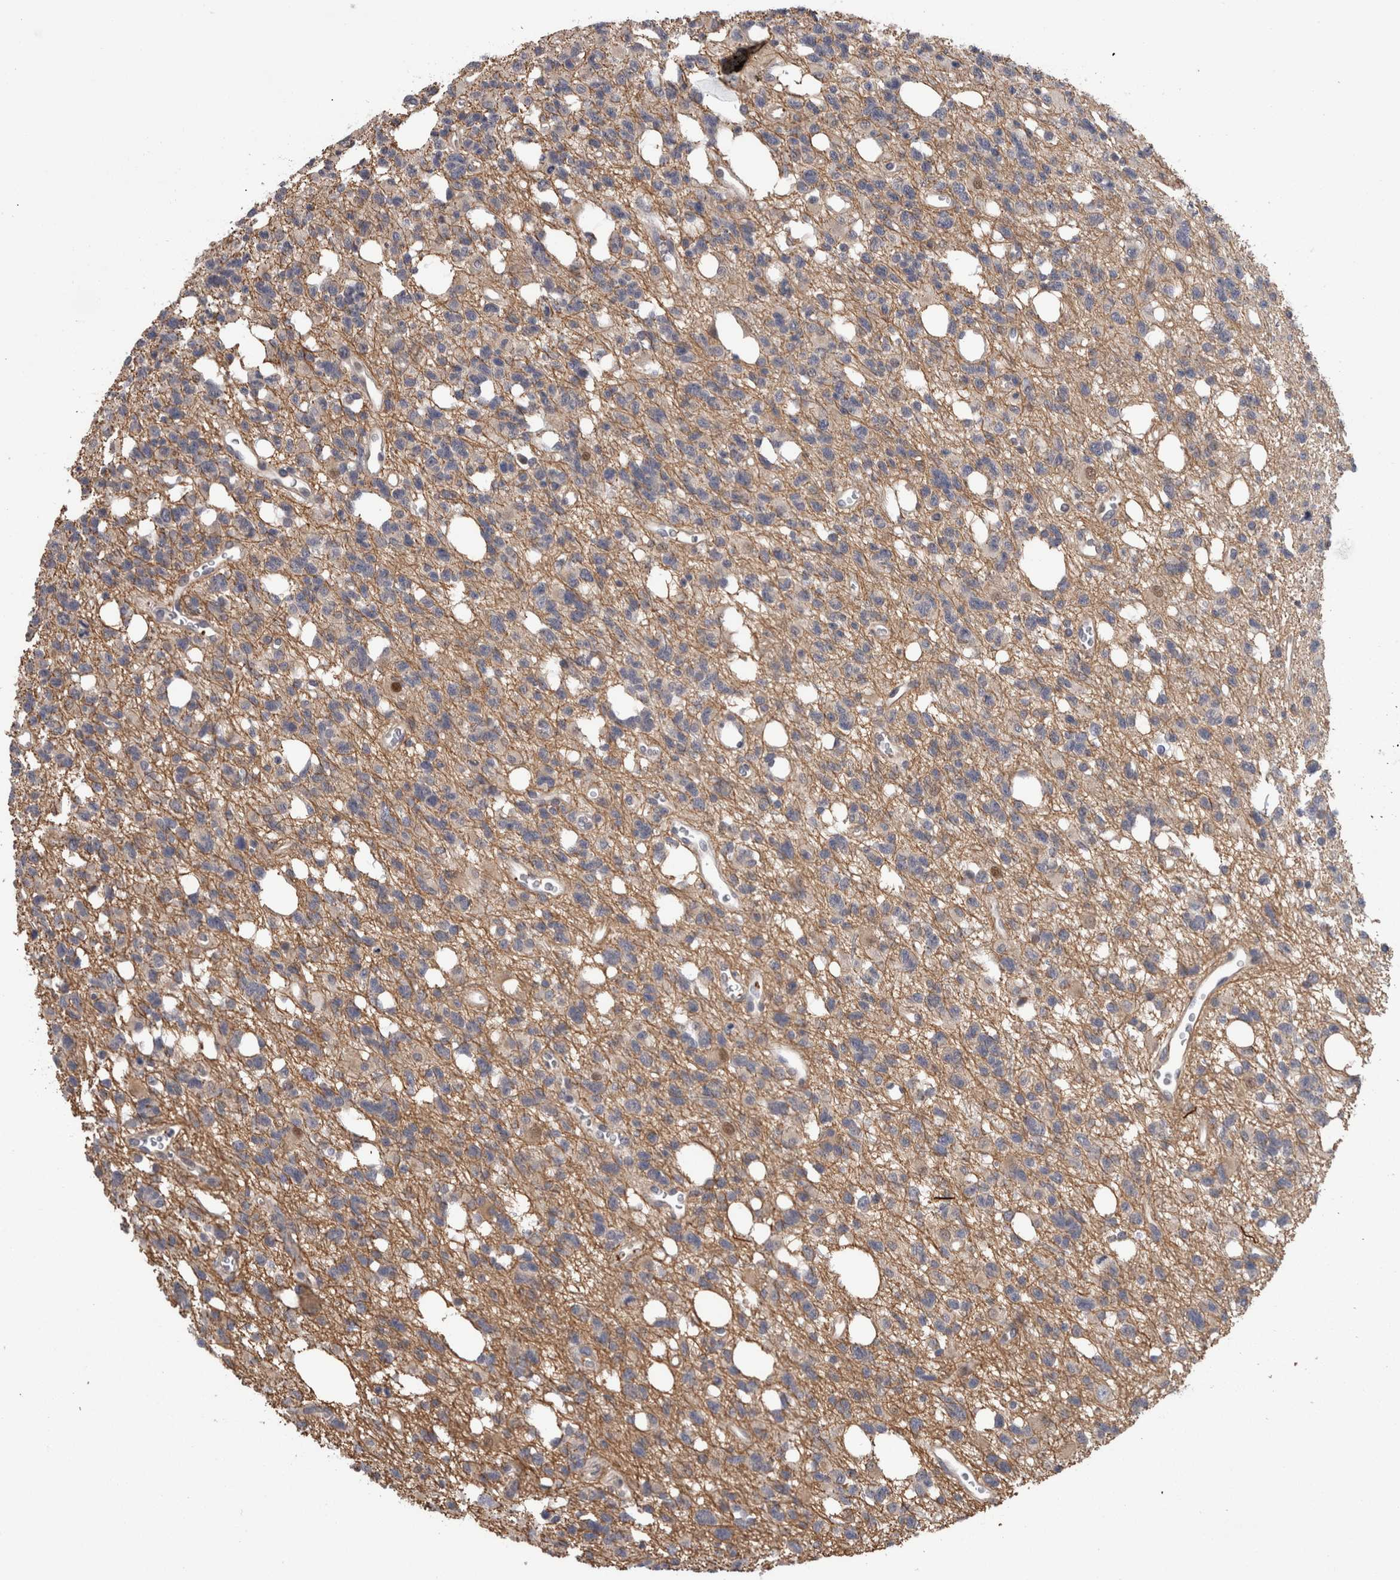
{"staining": {"intensity": "negative", "quantity": "none", "location": "none"}, "tissue": "glioma", "cell_type": "Tumor cells", "image_type": "cancer", "snomed": [{"axis": "morphology", "description": "Glioma, malignant, High grade"}, {"axis": "topography", "description": "Brain"}], "caption": "The micrograph shows no staining of tumor cells in high-grade glioma (malignant).", "gene": "RMDN1", "patient": {"sex": "female", "age": 62}}